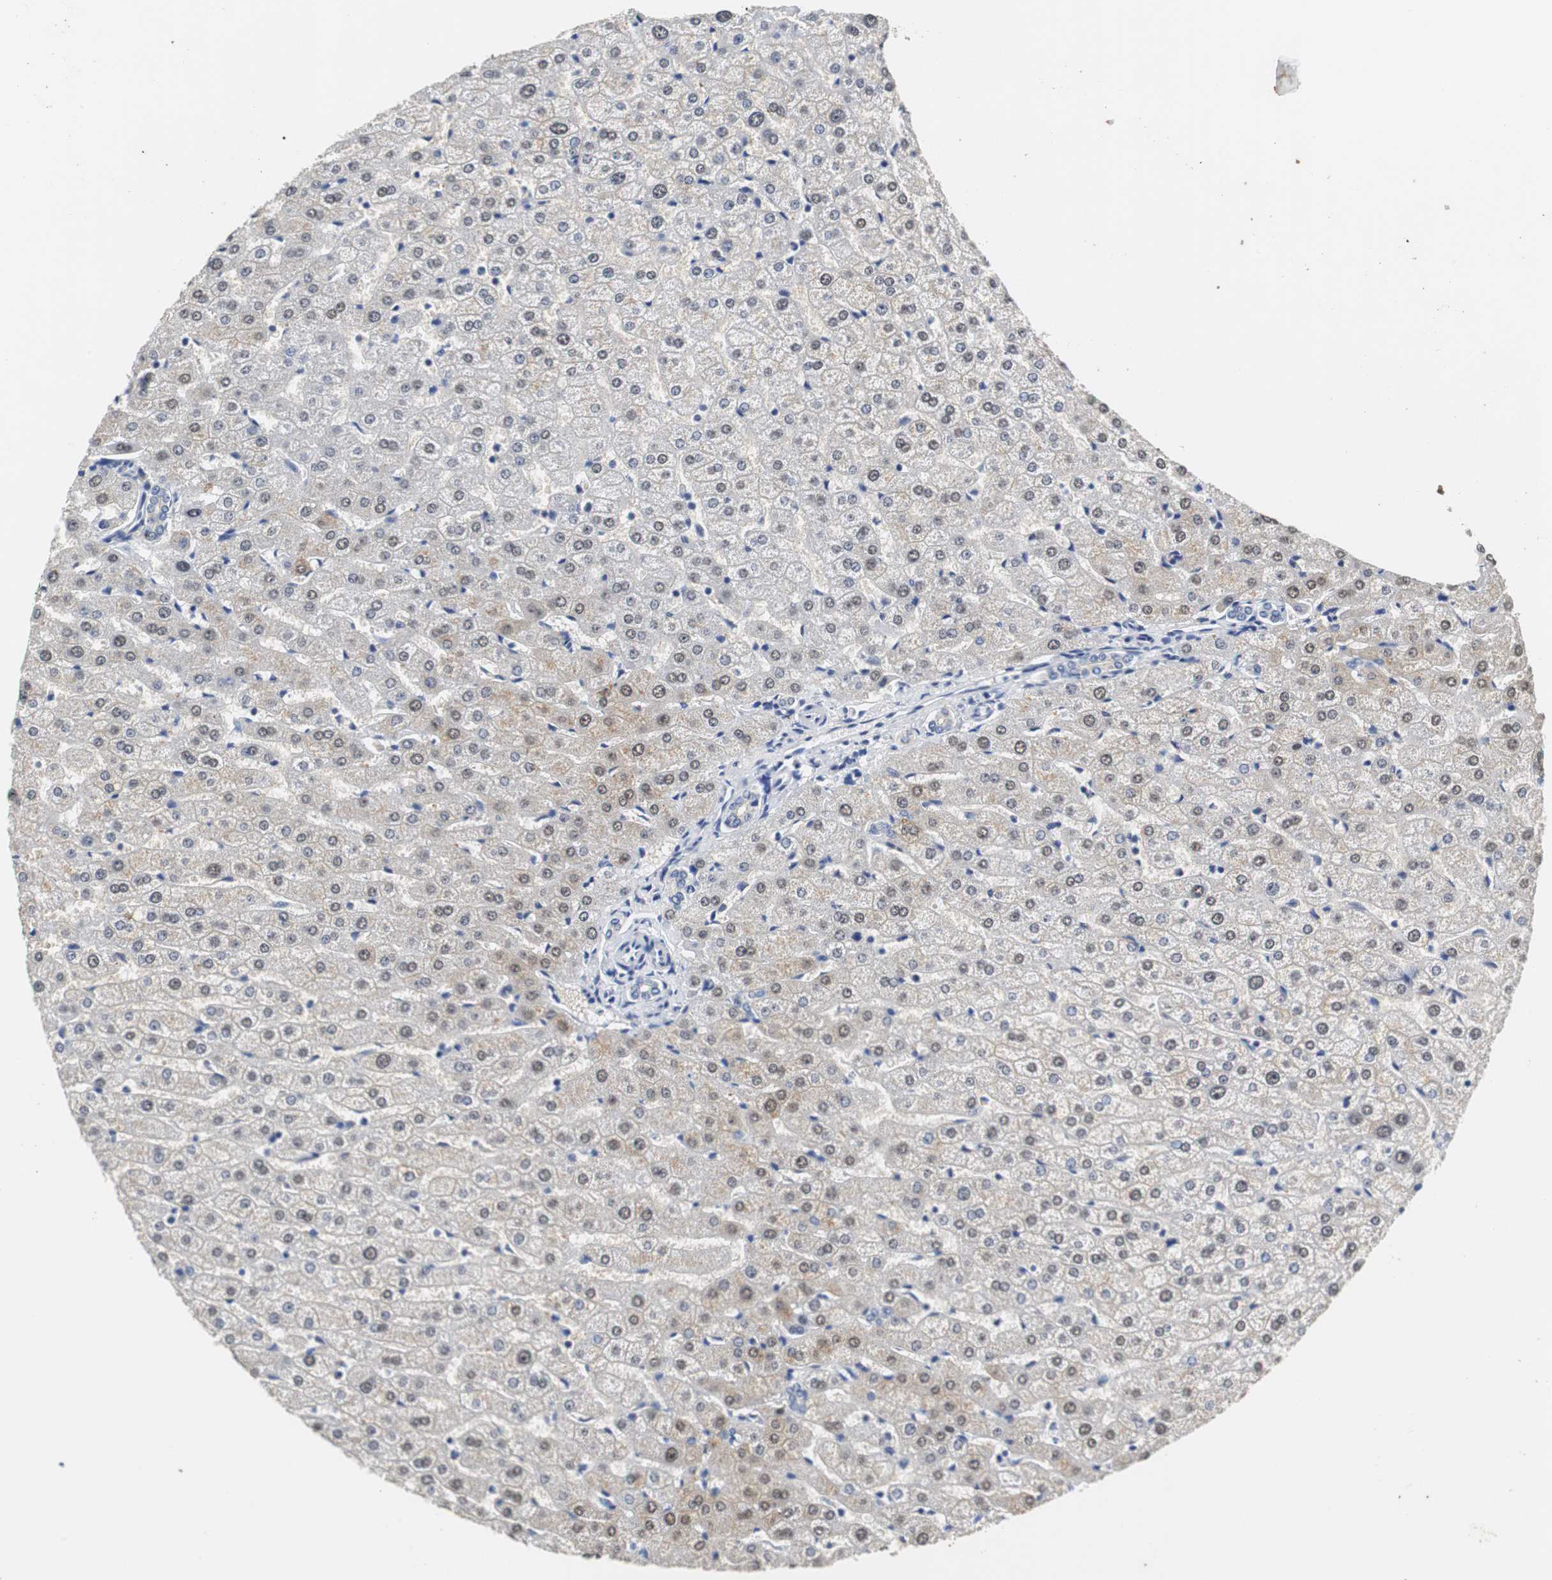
{"staining": {"intensity": "weak", "quantity": "25%-75%", "location": "cytoplasmic/membranous"}, "tissue": "liver", "cell_type": "Cholangiocytes", "image_type": "normal", "snomed": [{"axis": "morphology", "description": "Normal tissue, NOS"}, {"axis": "morphology", "description": "Fibrosis, NOS"}, {"axis": "topography", "description": "Liver"}], "caption": "An image of liver stained for a protein displays weak cytoplasmic/membranous brown staining in cholangiocytes. The protein is shown in brown color, while the nuclei are stained blue.", "gene": "PCK1", "patient": {"sex": "female", "age": 29}}